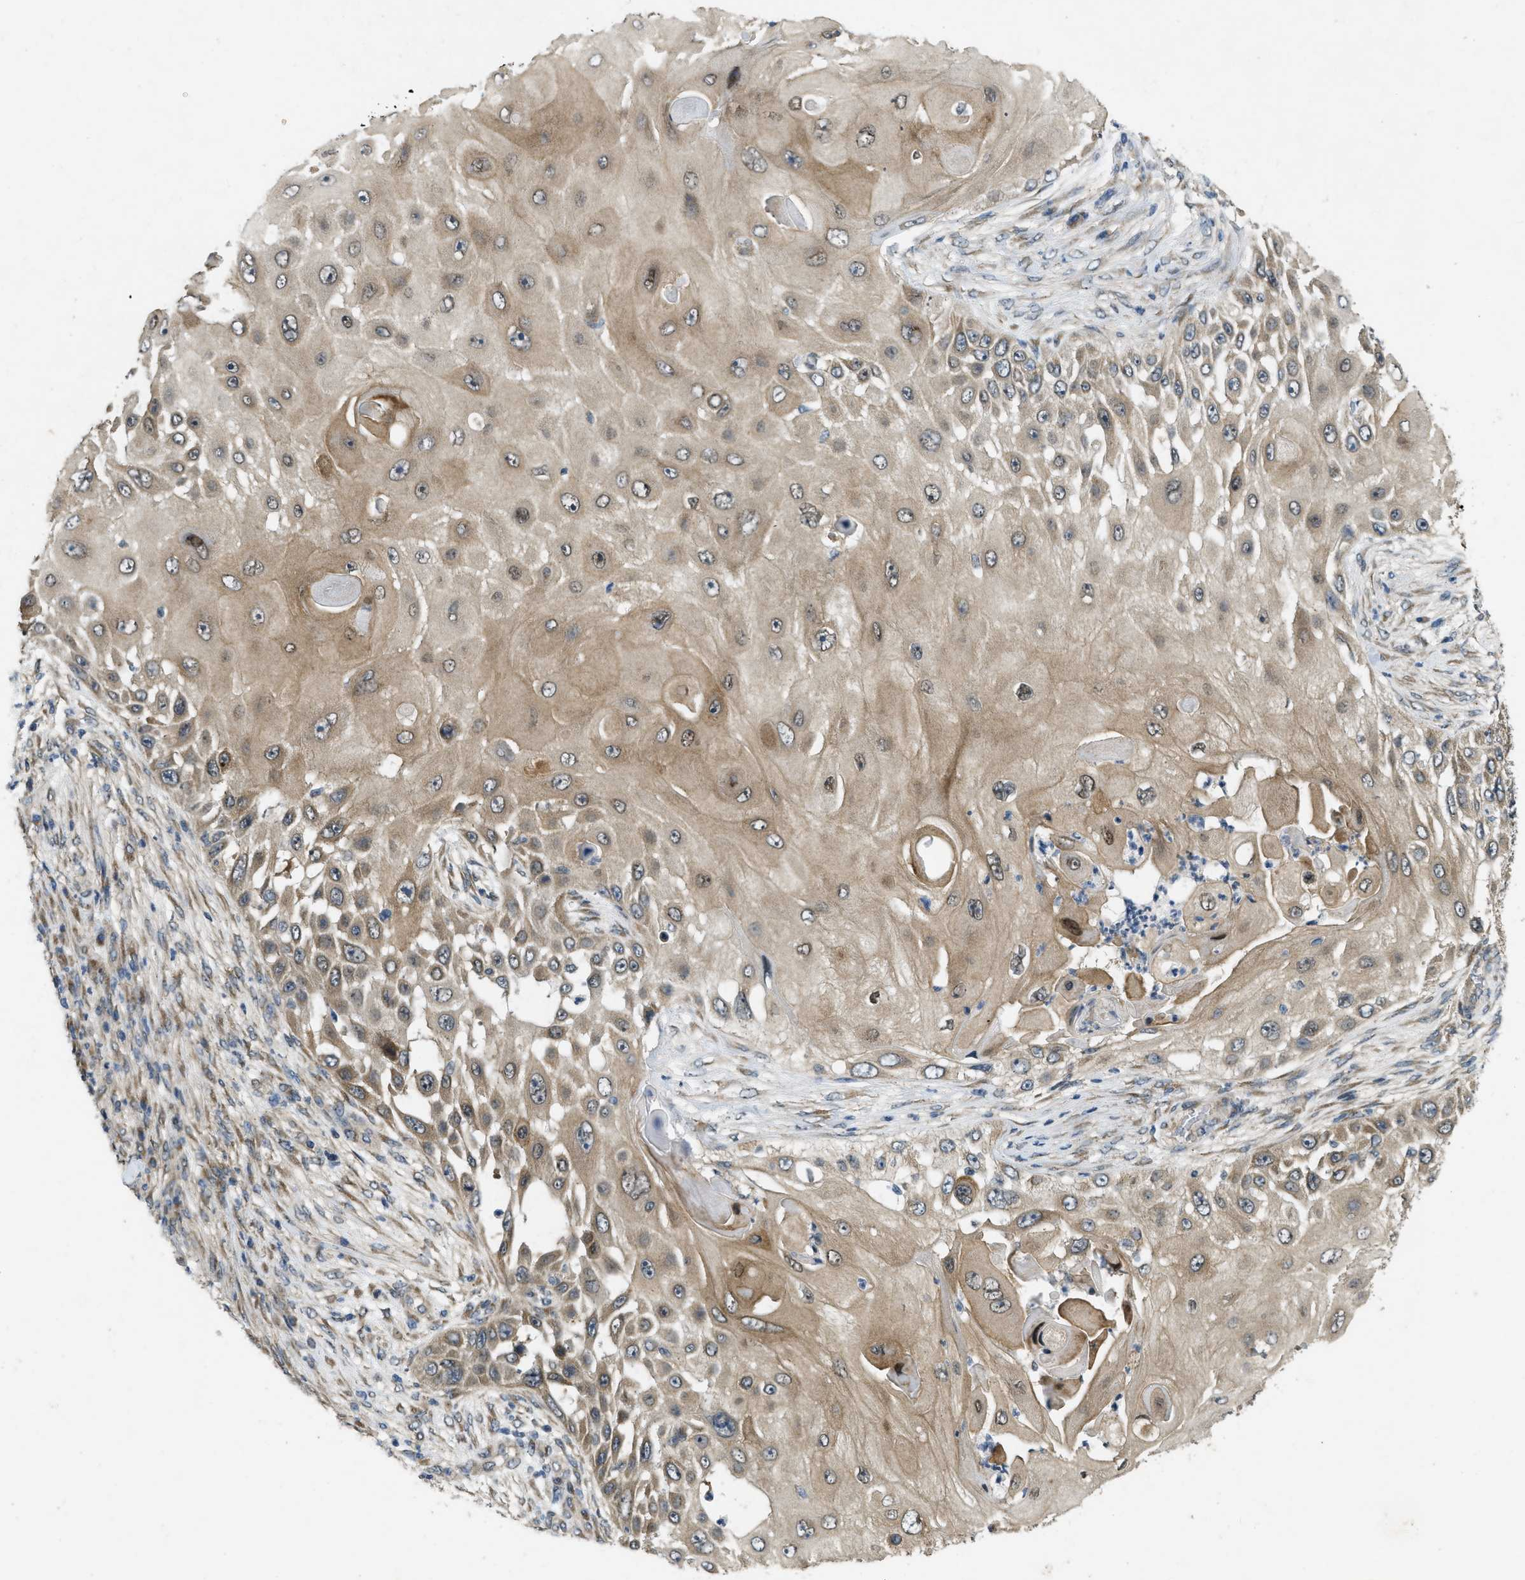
{"staining": {"intensity": "moderate", "quantity": ">75%", "location": "cytoplasmic/membranous"}, "tissue": "skin cancer", "cell_type": "Tumor cells", "image_type": "cancer", "snomed": [{"axis": "morphology", "description": "Squamous cell carcinoma, NOS"}, {"axis": "topography", "description": "Skin"}], "caption": "Immunohistochemistry photomicrograph of neoplastic tissue: human squamous cell carcinoma (skin) stained using immunohistochemistry displays medium levels of moderate protein expression localized specifically in the cytoplasmic/membranous of tumor cells, appearing as a cytoplasmic/membranous brown color.", "gene": "IFNLR1", "patient": {"sex": "female", "age": 44}}